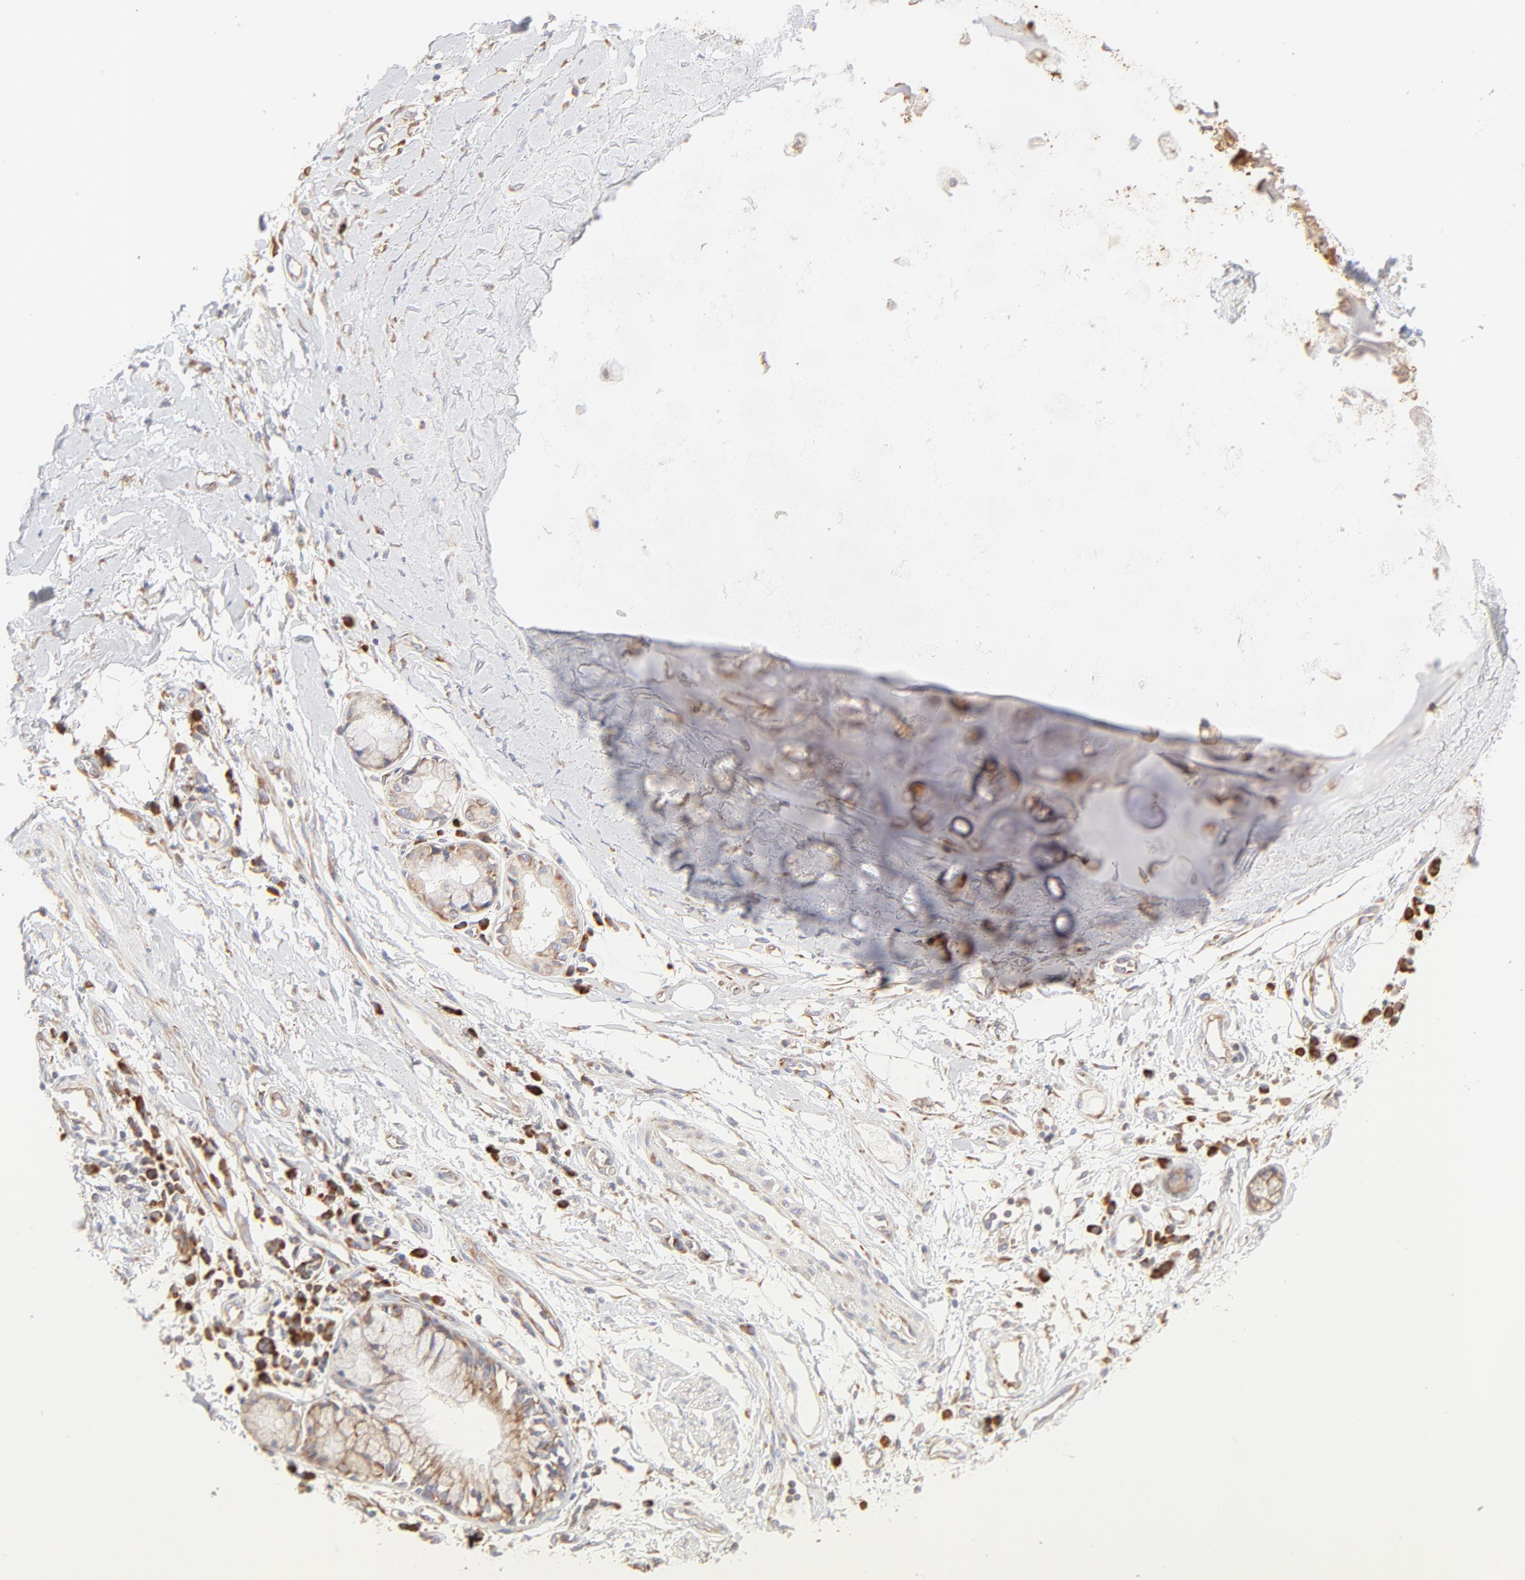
{"staining": {"intensity": "weak", "quantity": "<25%", "location": "cytoplasmic/membranous"}, "tissue": "adipose tissue", "cell_type": "Adipocytes", "image_type": "normal", "snomed": [{"axis": "morphology", "description": "Normal tissue, NOS"}, {"axis": "morphology", "description": "Adenocarcinoma, NOS"}, {"axis": "topography", "description": "Cartilage tissue"}, {"axis": "topography", "description": "Bronchus"}, {"axis": "topography", "description": "Lung"}], "caption": "IHC histopathology image of unremarkable human adipose tissue stained for a protein (brown), which shows no expression in adipocytes.", "gene": "RPS21", "patient": {"sex": "female", "age": 67}}